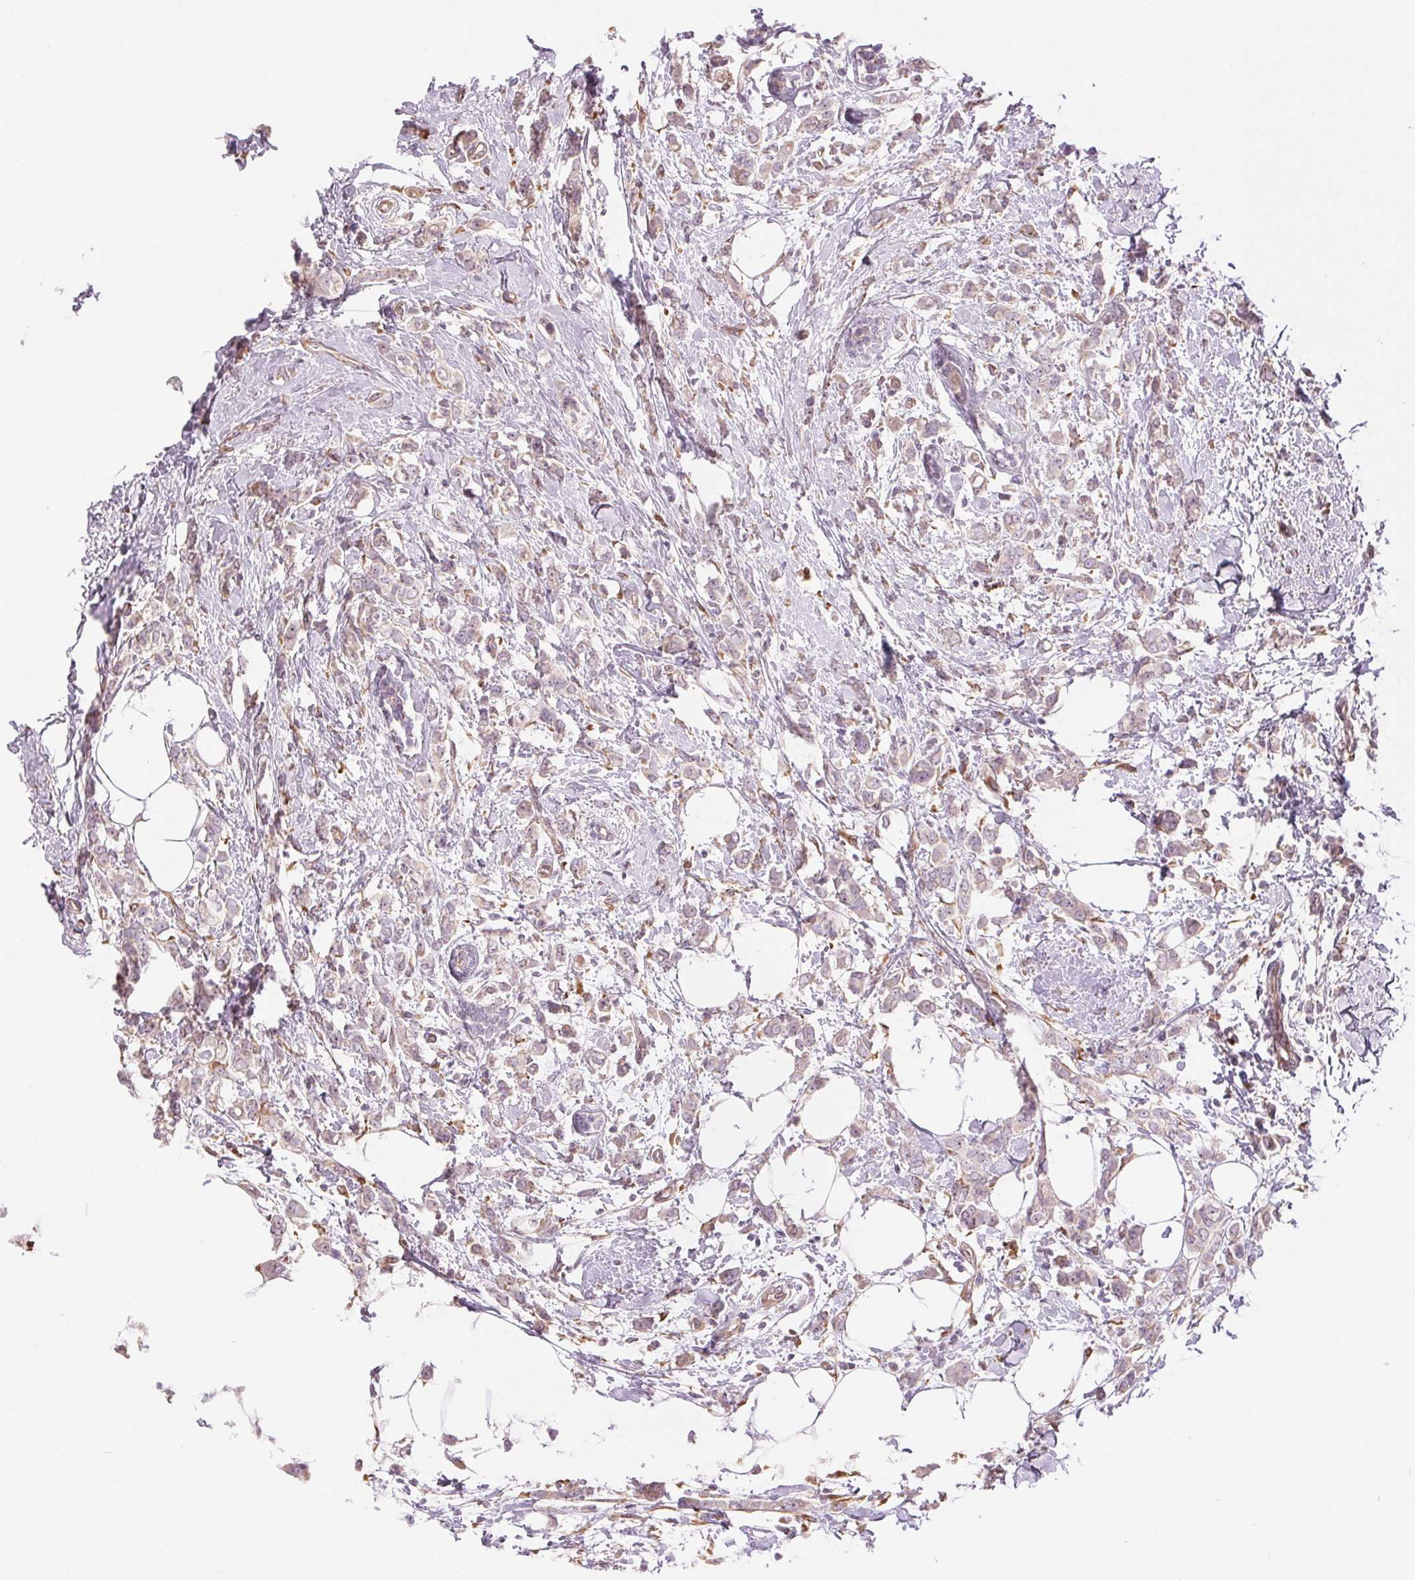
{"staining": {"intensity": "weak", "quantity": "<25%", "location": "cytoplasmic/membranous"}, "tissue": "breast cancer", "cell_type": "Tumor cells", "image_type": "cancer", "snomed": [{"axis": "morphology", "description": "Duct carcinoma"}, {"axis": "topography", "description": "Breast"}], "caption": "The image demonstrates no staining of tumor cells in breast intraductal carcinoma. (DAB (3,3'-diaminobenzidine) IHC visualized using brightfield microscopy, high magnification).", "gene": "METTL17", "patient": {"sex": "female", "age": 40}}